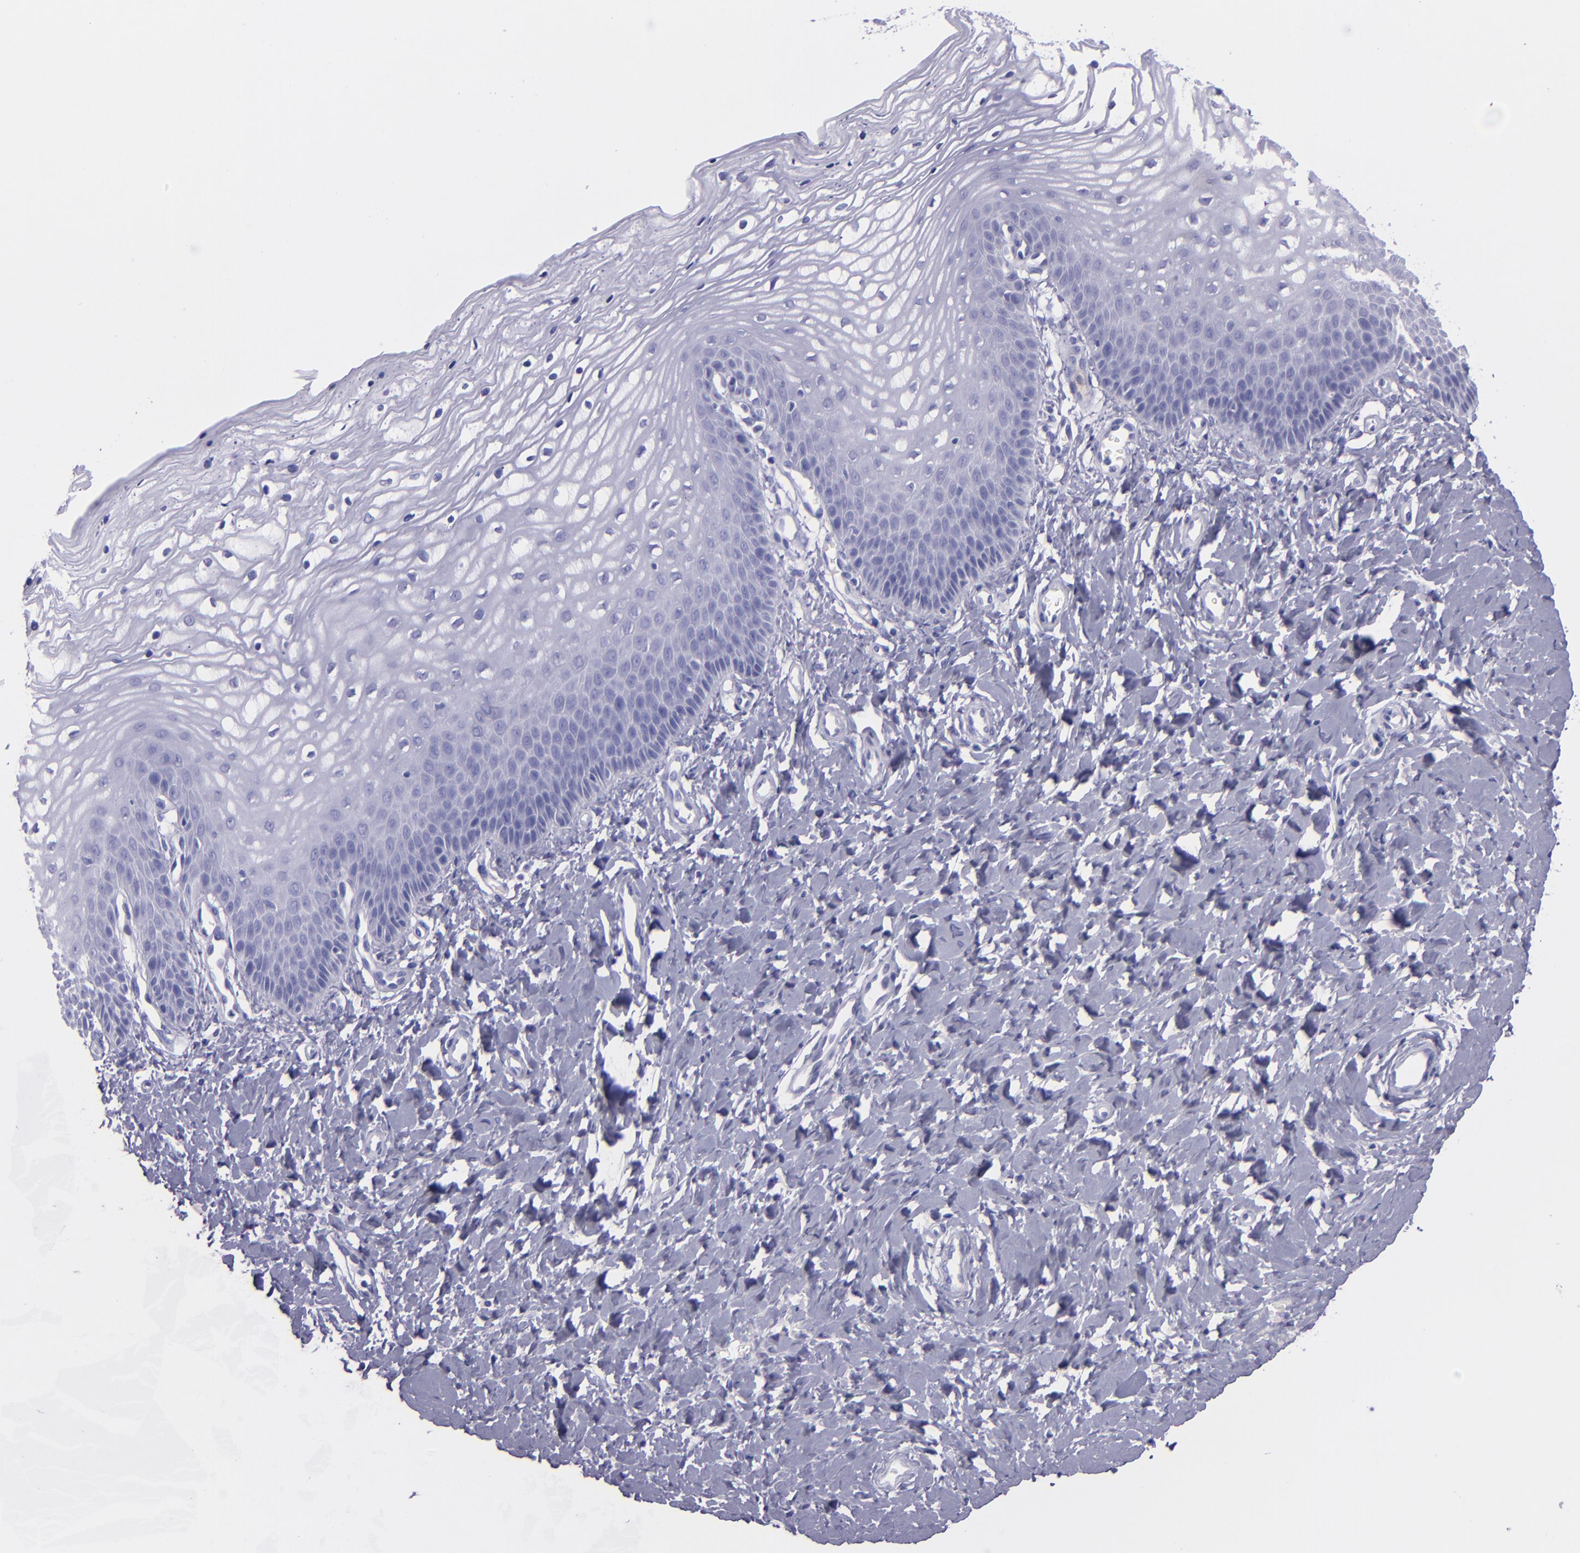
{"staining": {"intensity": "negative", "quantity": "none", "location": "none"}, "tissue": "vagina", "cell_type": "Squamous epithelial cells", "image_type": "normal", "snomed": [{"axis": "morphology", "description": "Normal tissue, NOS"}, {"axis": "topography", "description": "Vagina"}], "caption": "IHC image of benign vagina: vagina stained with DAB (3,3'-diaminobenzidine) exhibits no significant protein positivity in squamous epithelial cells.", "gene": "TNNT3", "patient": {"sex": "female", "age": 68}}